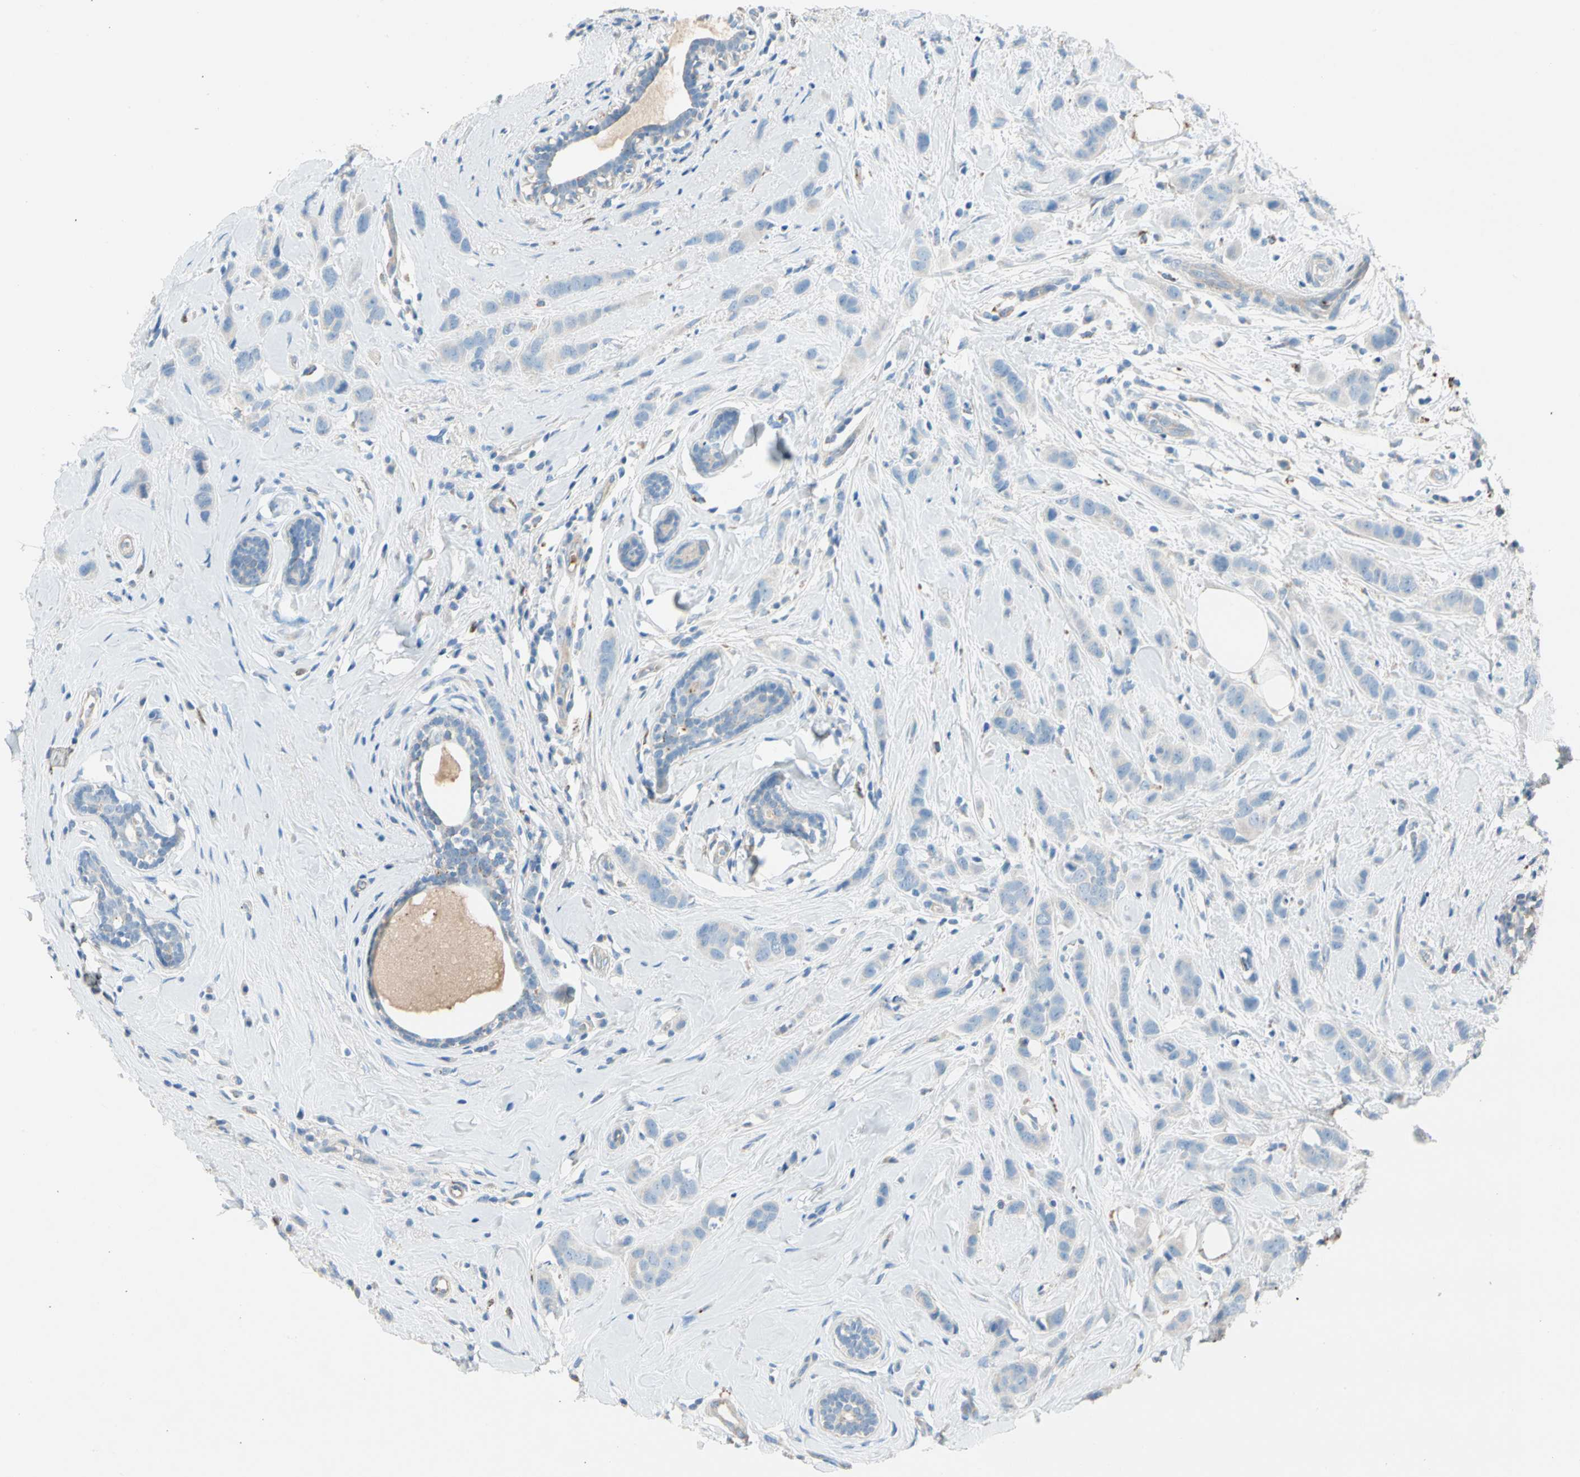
{"staining": {"intensity": "weak", "quantity": ">75%", "location": "cytoplasmic/membranous"}, "tissue": "breast cancer", "cell_type": "Tumor cells", "image_type": "cancer", "snomed": [{"axis": "morphology", "description": "Normal tissue, NOS"}, {"axis": "morphology", "description": "Duct carcinoma"}, {"axis": "topography", "description": "Breast"}], "caption": "Immunohistochemistry (IHC) photomicrograph of human breast cancer (invasive ductal carcinoma) stained for a protein (brown), which demonstrates low levels of weak cytoplasmic/membranous expression in about >75% of tumor cells.", "gene": "LY6G6F", "patient": {"sex": "female", "age": 50}}